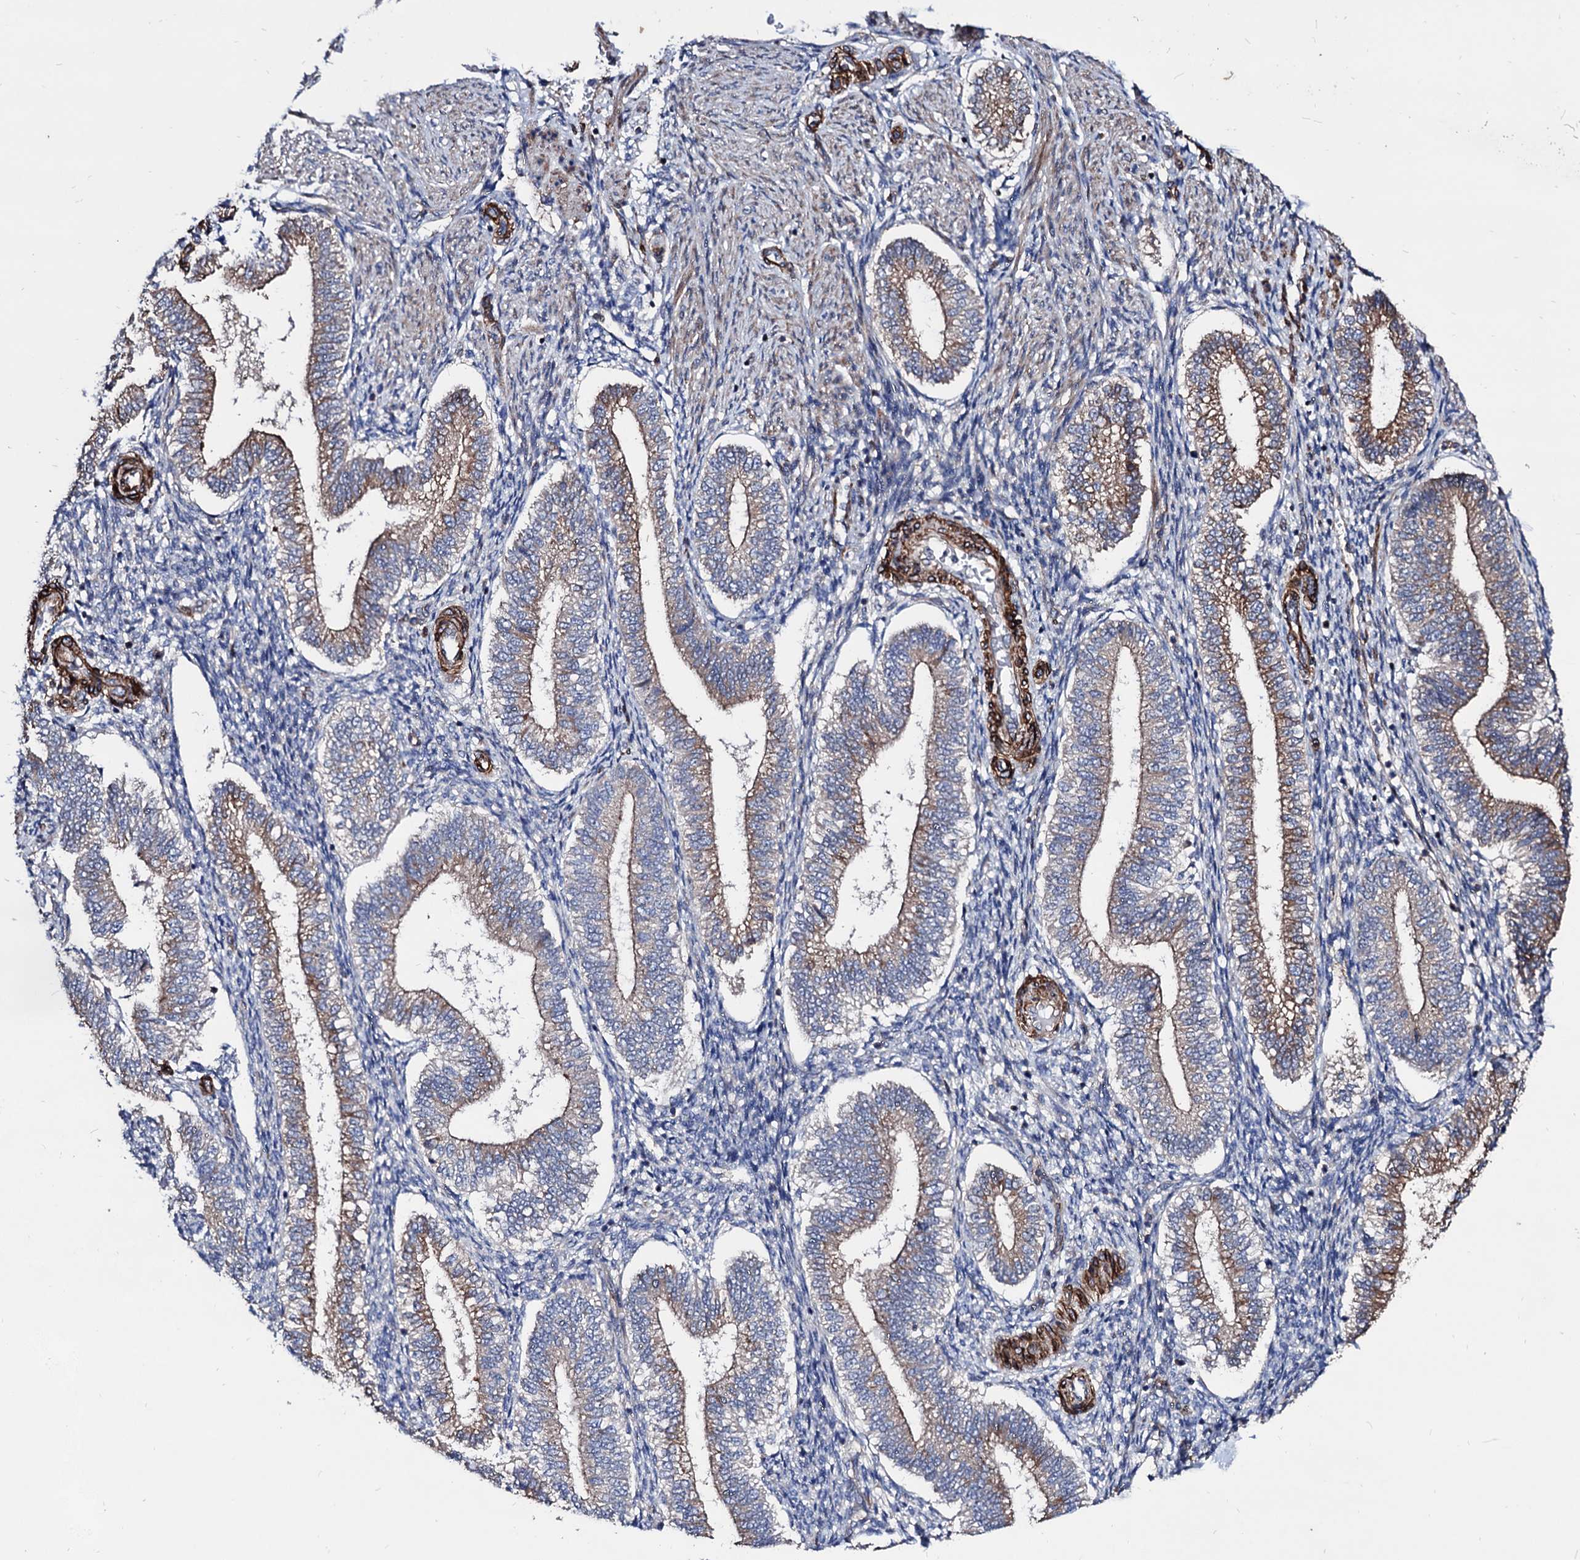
{"staining": {"intensity": "moderate", "quantity": "<25%", "location": "cytoplasmic/membranous"}, "tissue": "endometrium", "cell_type": "Cells in endometrial stroma", "image_type": "normal", "snomed": [{"axis": "morphology", "description": "Normal tissue, NOS"}, {"axis": "topography", "description": "Endometrium"}], "caption": "Cells in endometrial stroma reveal low levels of moderate cytoplasmic/membranous expression in about <25% of cells in normal human endometrium.", "gene": "WDR11", "patient": {"sex": "female", "age": 25}}